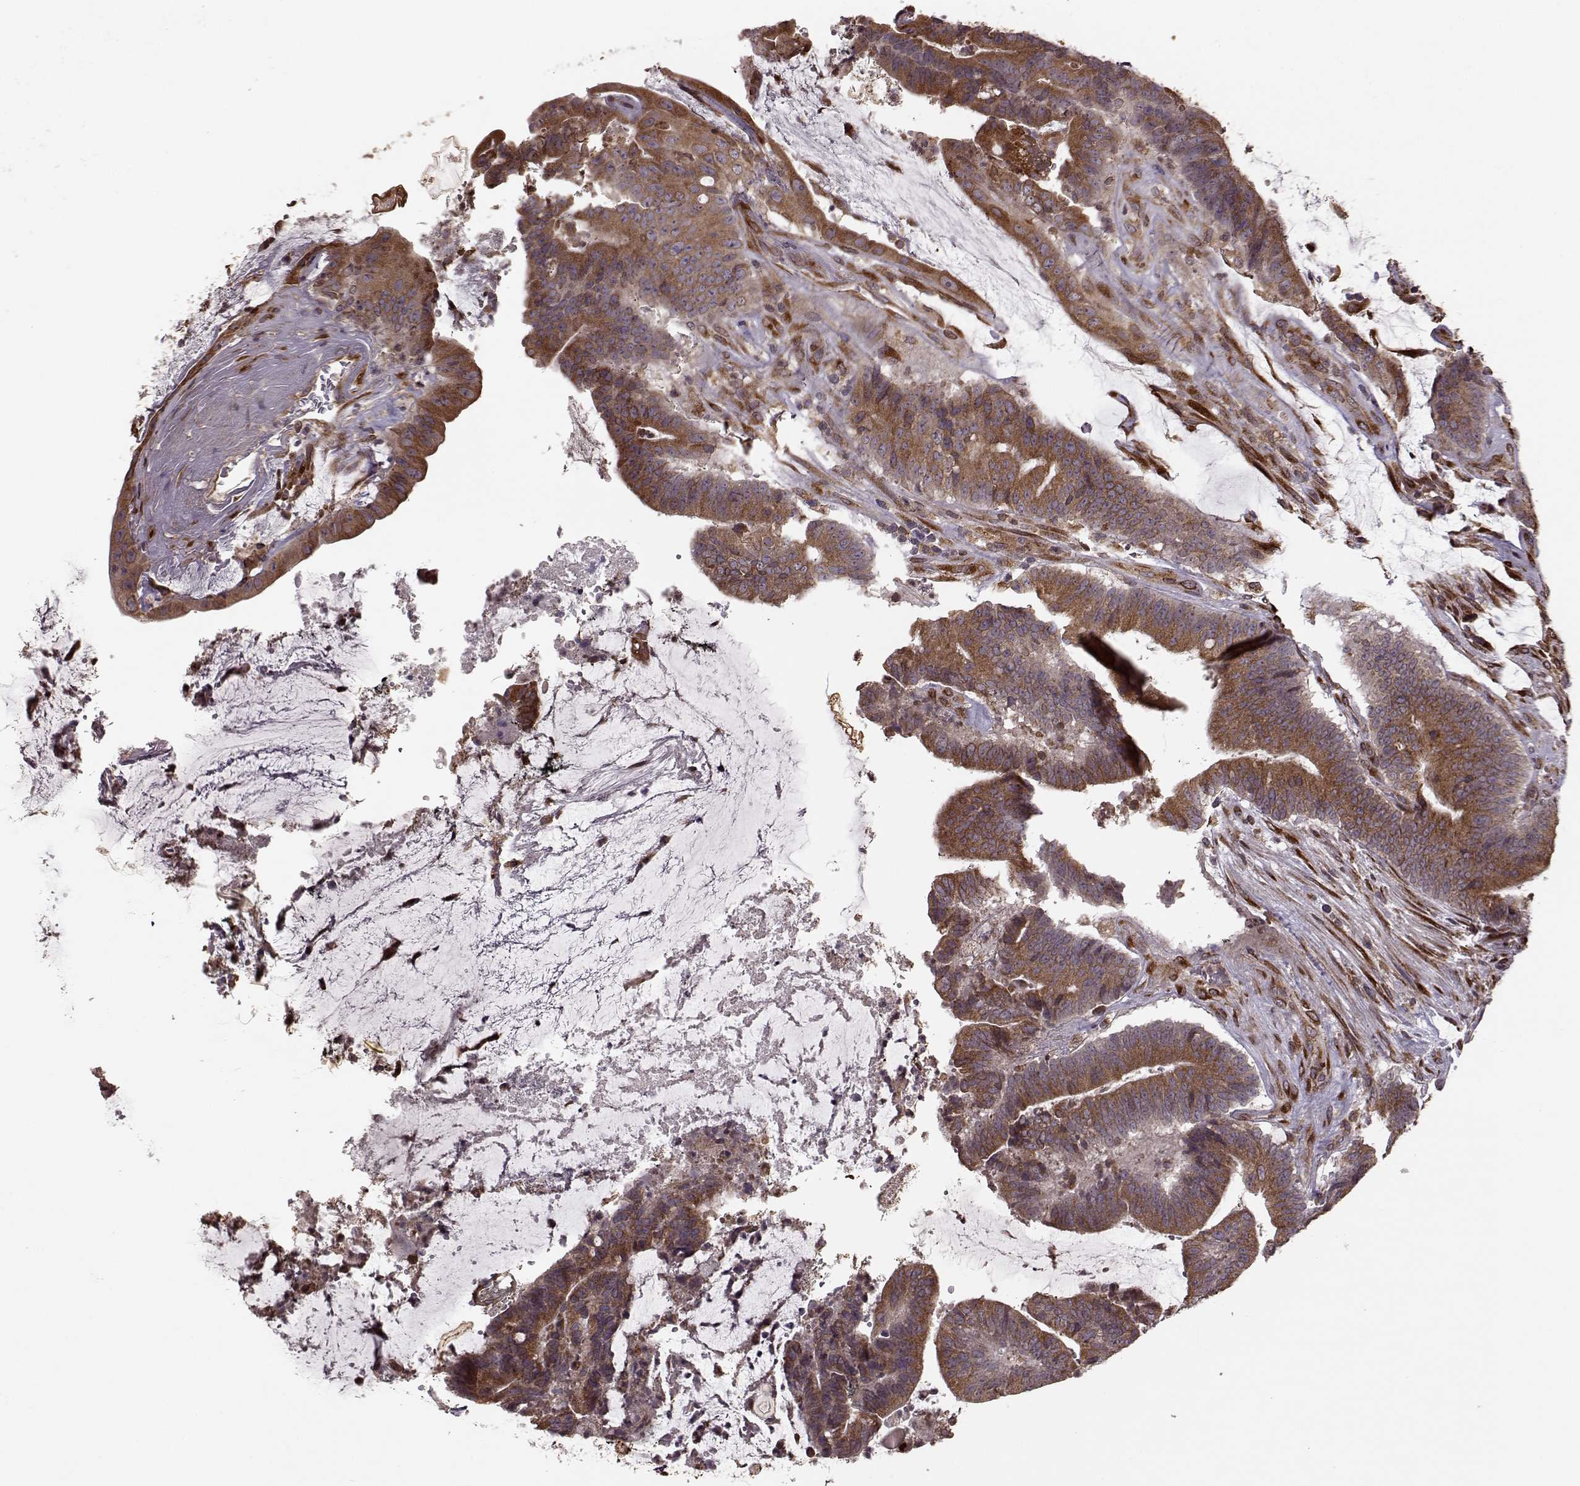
{"staining": {"intensity": "strong", "quantity": "25%-75%", "location": "cytoplasmic/membranous"}, "tissue": "colorectal cancer", "cell_type": "Tumor cells", "image_type": "cancer", "snomed": [{"axis": "morphology", "description": "Adenocarcinoma, NOS"}, {"axis": "topography", "description": "Colon"}], "caption": "Colorectal adenocarcinoma was stained to show a protein in brown. There is high levels of strong cytoplasmic/membranous staining in approximately 25%-75% of tumor cells. (Brightfield microscopy of DAB IHC at high magnification).", "gene": "YIPF5", "patient": {"sex": "female", "age": 43}}